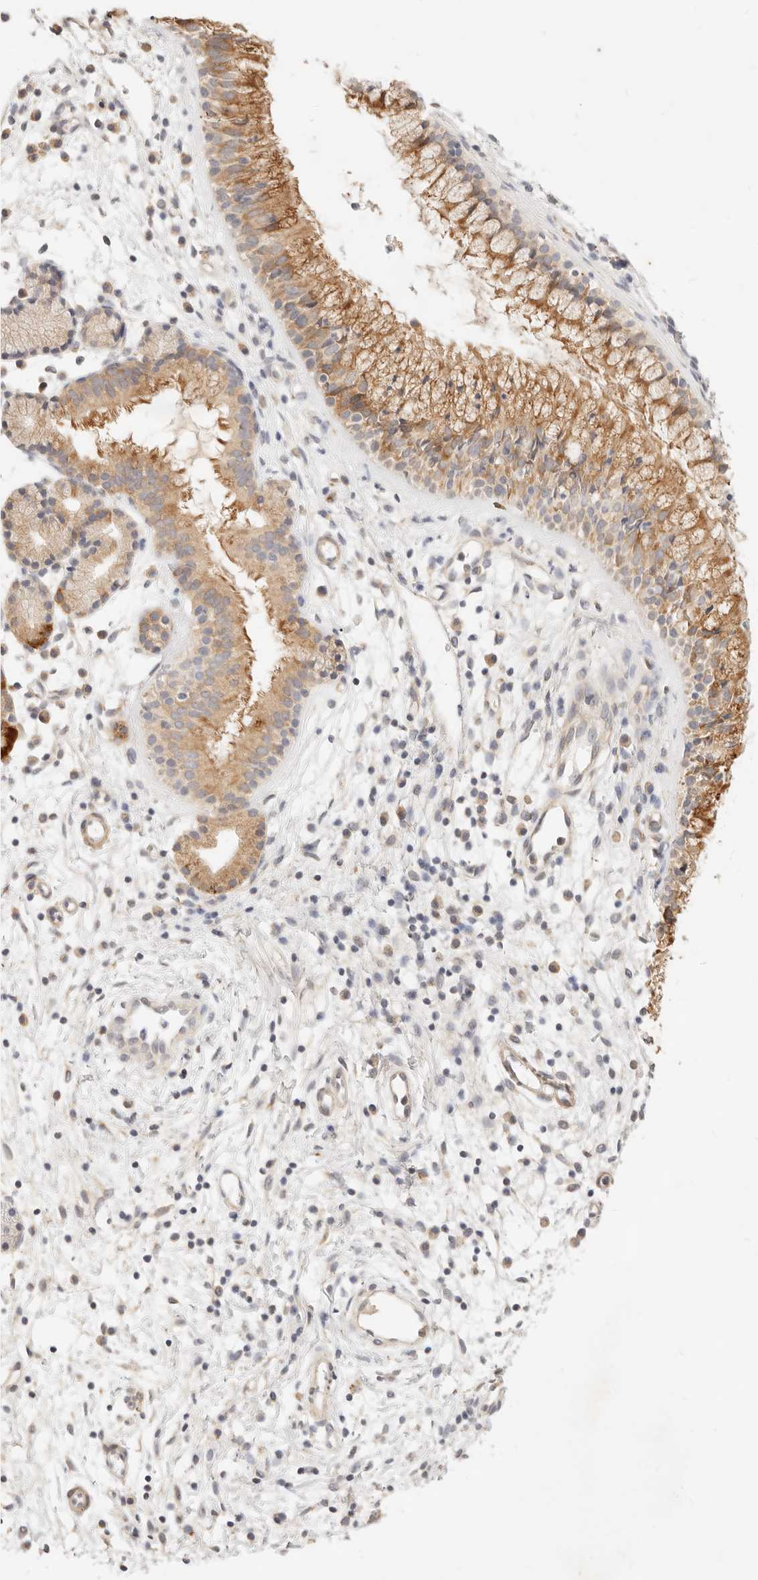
{"staining": {"intensity": "moderate", "quantity": ">75%", "location": "cytoplasmic/membranous"}, "tissue": "nasopharynx", "cell_type": "Respiratory epithelial cells", "image_type": "normal", "snomed": [{"axis": "morphology", "description": "Normal tissue, NOS"}, {"axis": "topography", "description": "Nasopharynx"}], "caption": "A high-resolution image shows immunohistochemistry (IHC) staining of benign nasopharynx, which shows moderate cytoplasmic/membranous positivity in approximately >75% of respiratory epithelial cells.", "gene": "RUBCNL", "patient": {"sex": "male", "age": 21}}